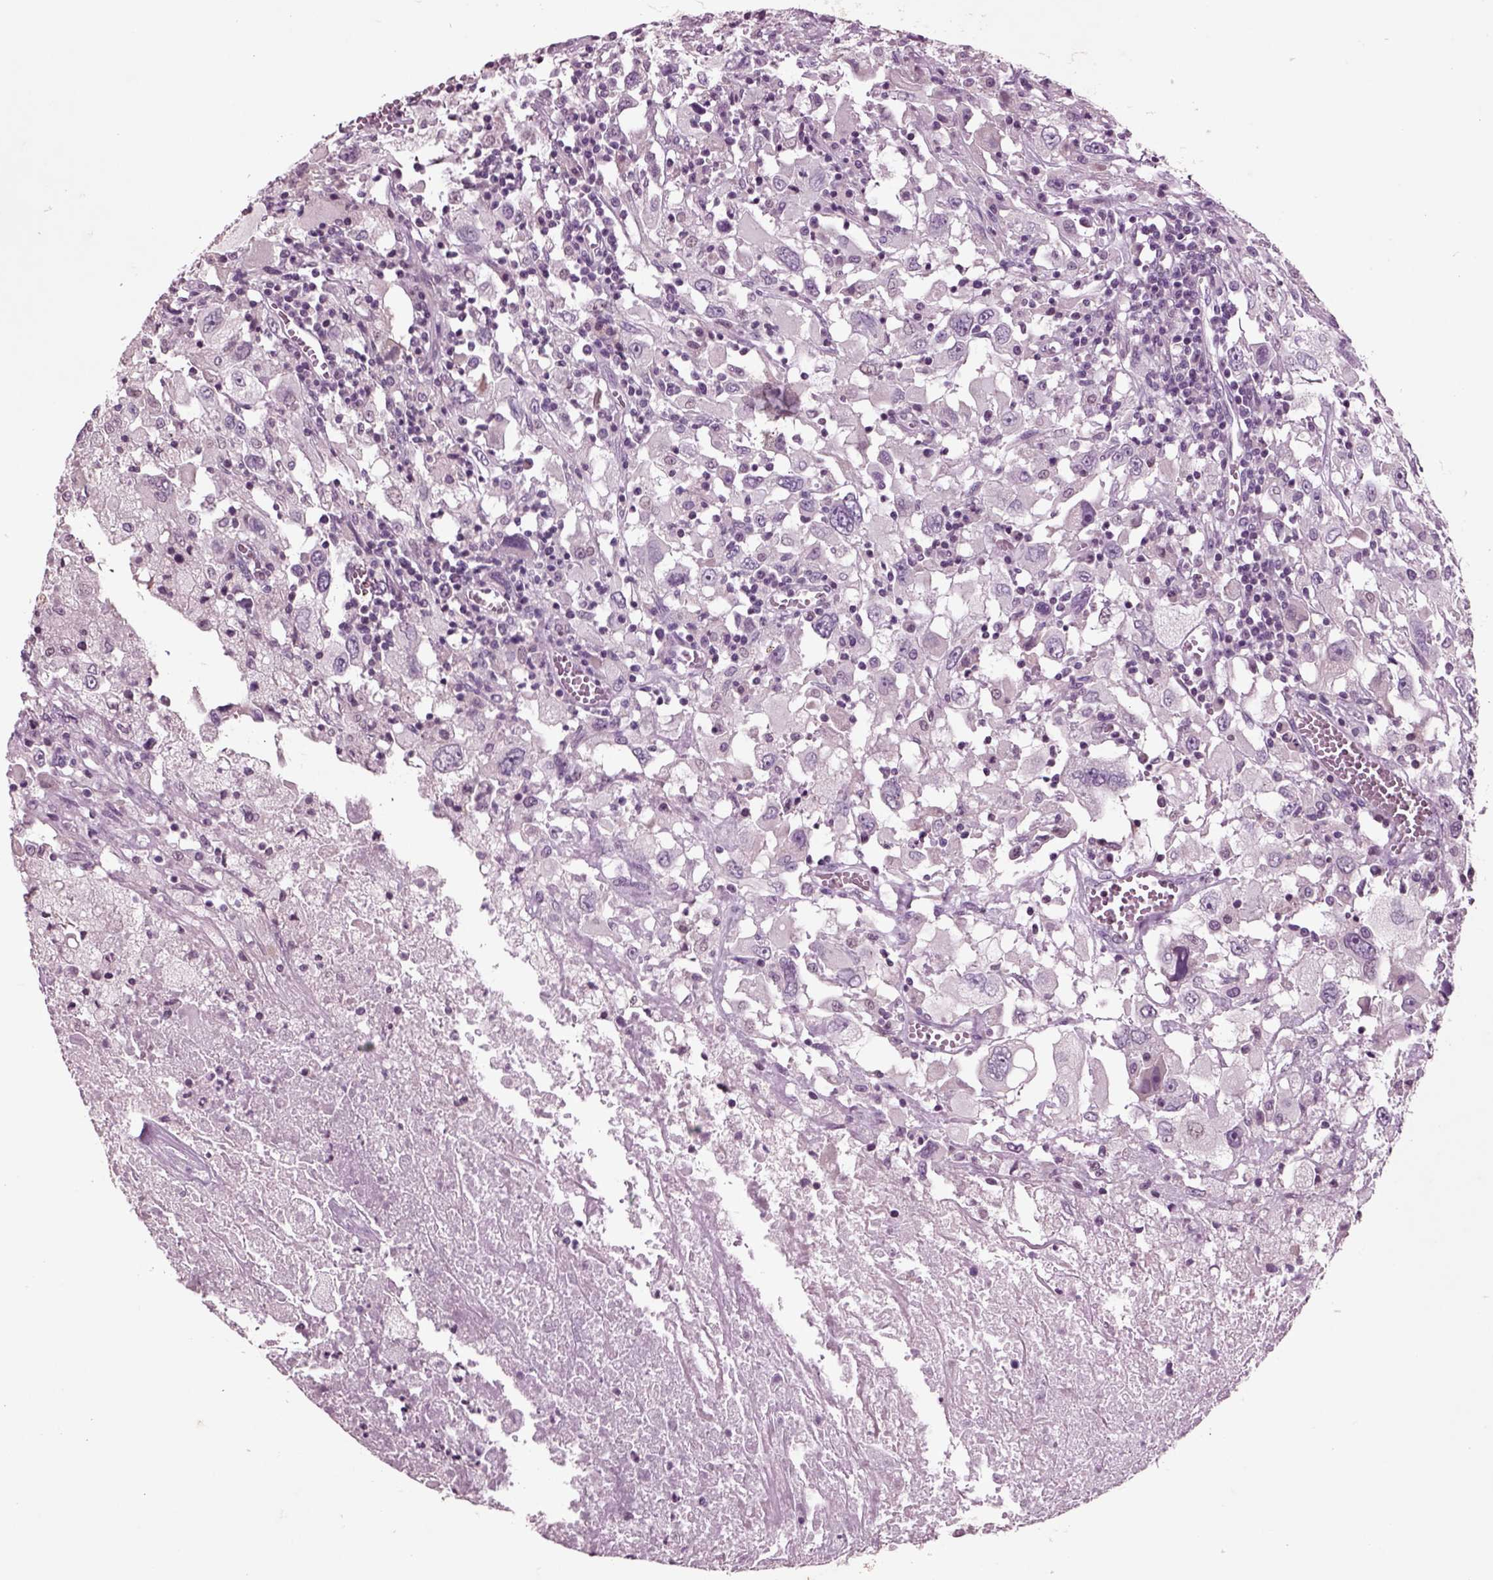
{"staining": {"intensity": "negative", "quantity": "none", "location": "none"}, "tissue": "melanoma", "cell_type": "Tumor cells", "image_type": "cancer", "snomed": [{"axis": "morphology", "description": "Malignant melanoma, Metastatic site"}, {"axis": "topography", "description": "Soft tissue"}], "caption": "Tumor cells are negative for protein expression in human malignant melanoma (metastatic site).", "gene": "CHGB", "patient": {"sex": "male", "age": 50}}